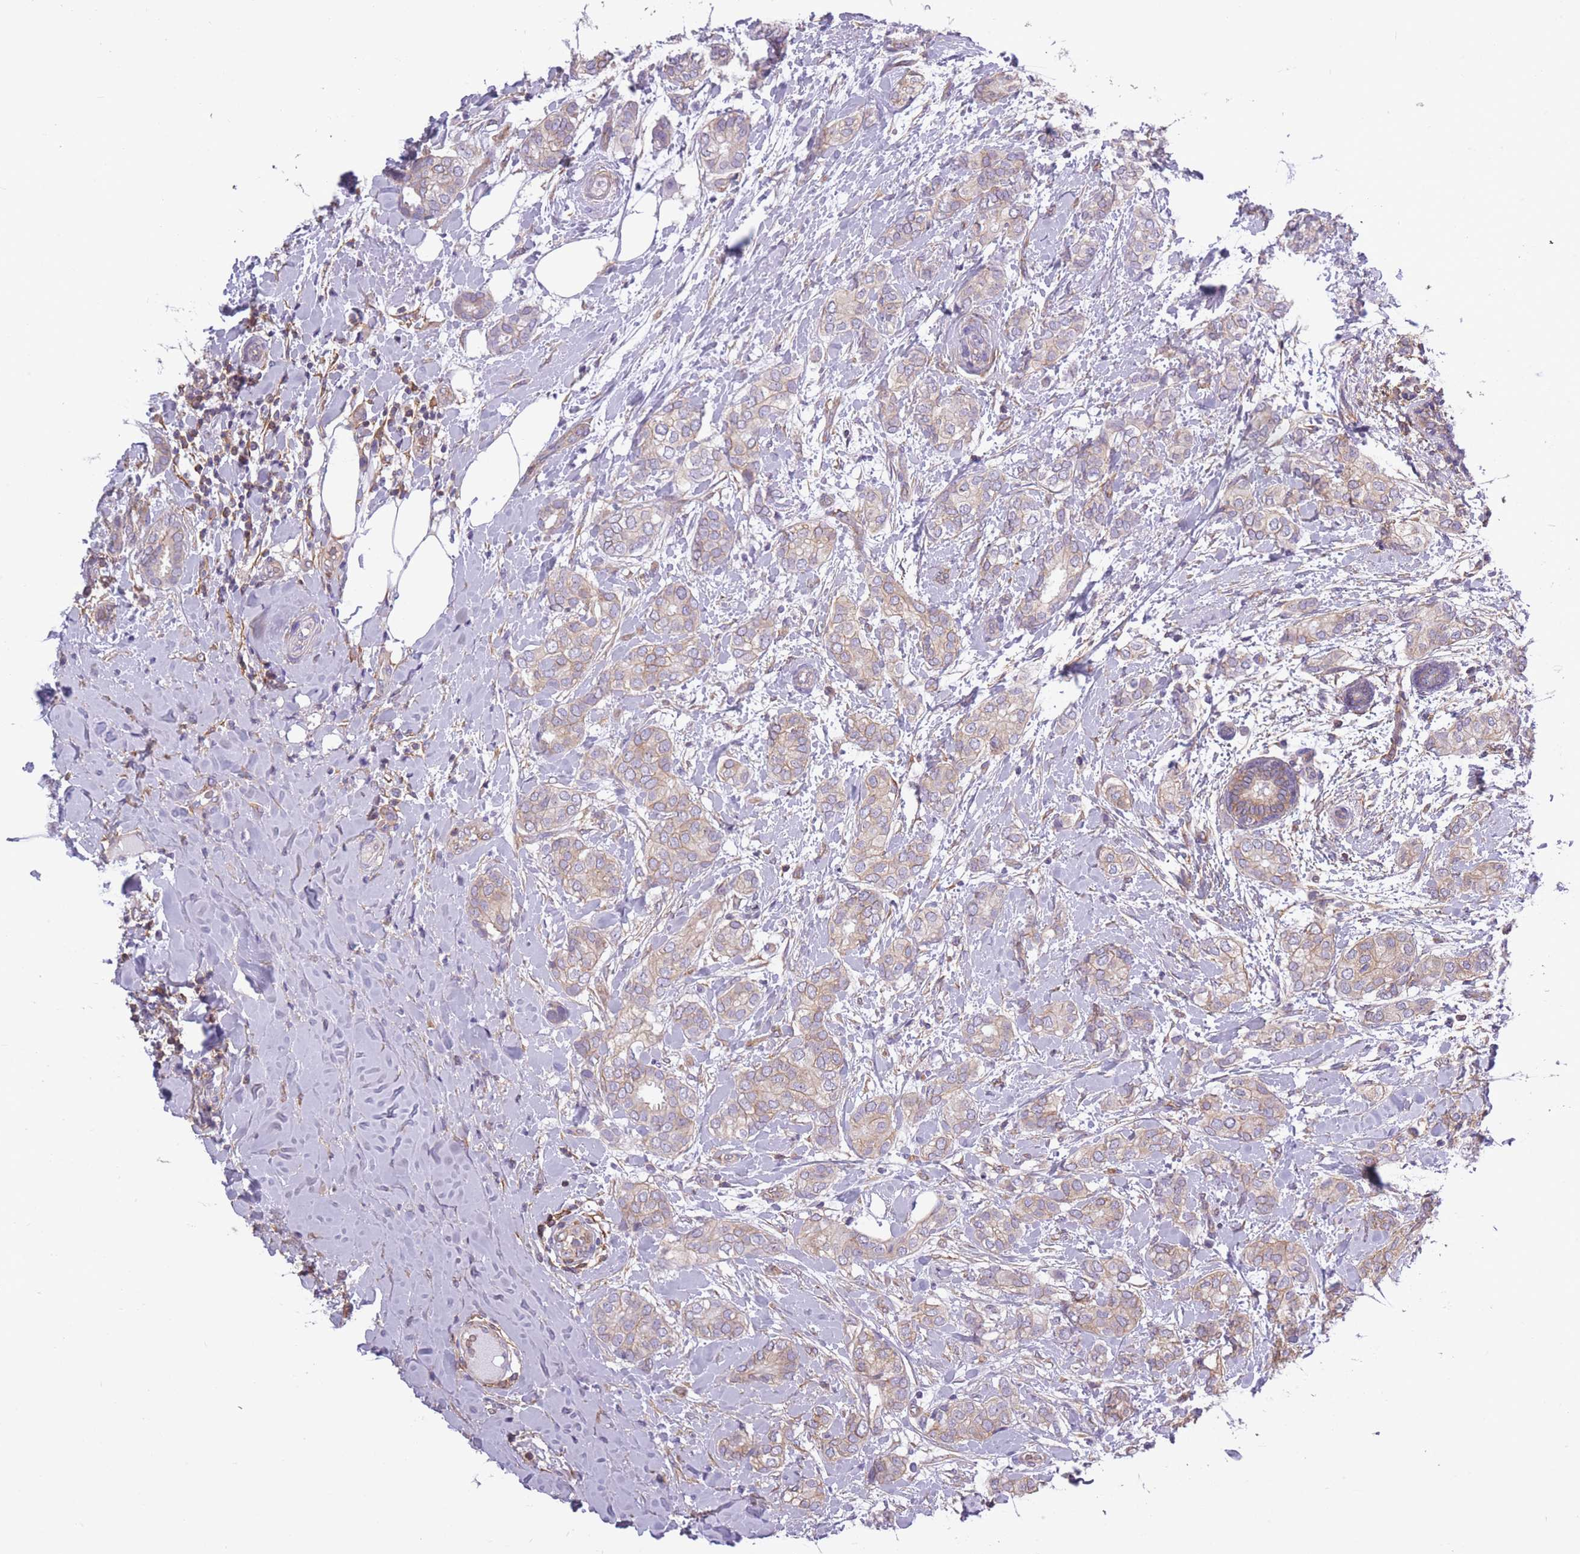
{"staining": {"intensity": "negative", "quantity": "none", "location": "none"}, "tissue": "breast cancer", "cell_type": "Tumor cells", "image_type": "cancer", "snomed": [{"axis": "morphology", "description": "Duct carcinoma"}, {"axis": "topography", "description": "Breast"}], "caption": "Breast invasive ductal carcinoma stained for a protein using immunohistochemistry exhibits no staining tumor cells.", "gene": "ADD1", "patient": {"sex": "female", "age": 73}}